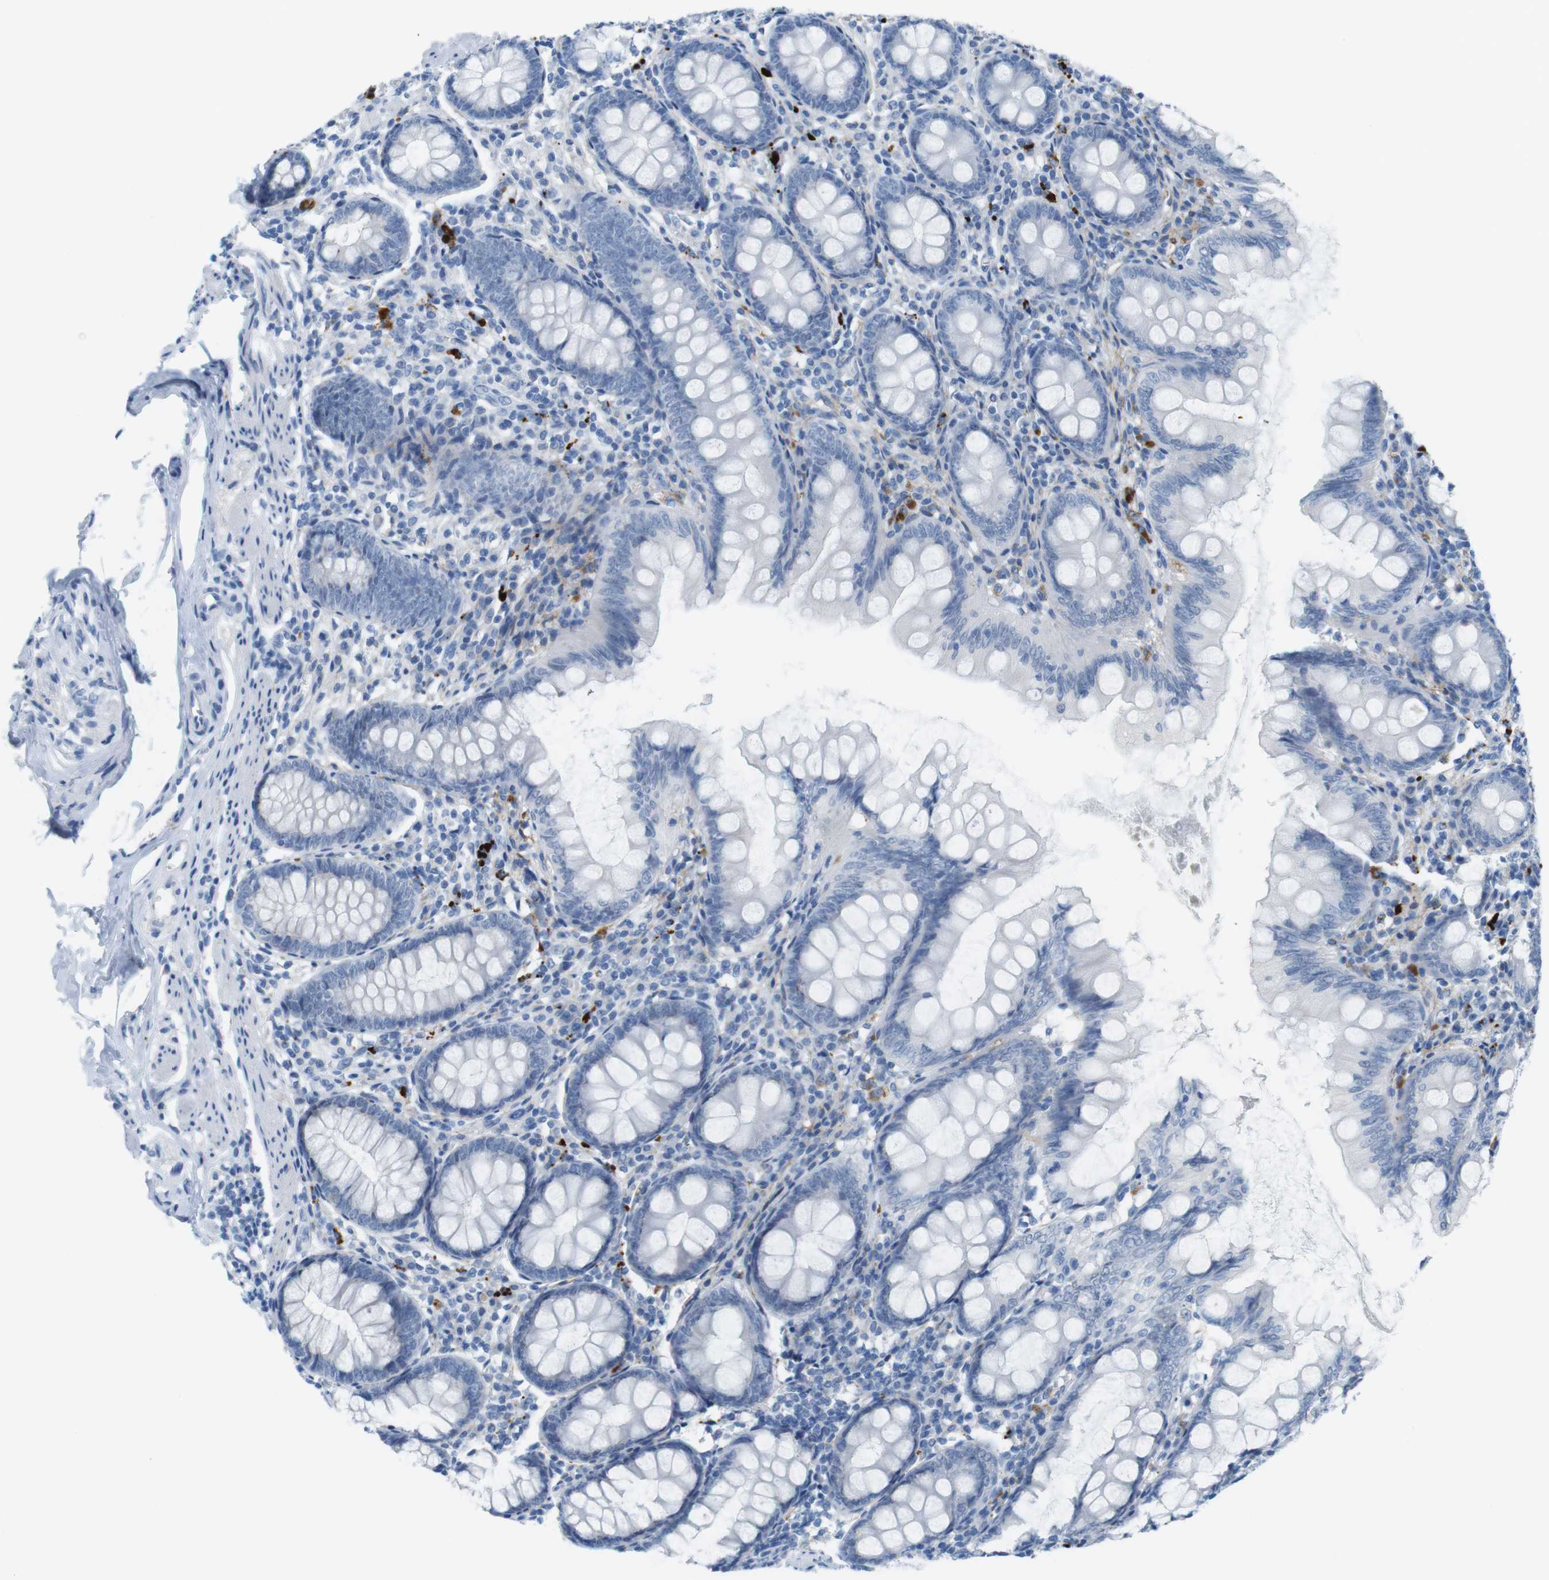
{"staining": {"intensity": "negative", "quantity": "none", "location": "none"}, "tissue": "appendix", "cell_type": "Glandular cells", "image_type": "normal", "snomed": [{"axis": "morphology", "description": "Normal tissue, NOS"}, {"axis": "topography", "description": "Appendix"}], "caption": "An immunohistochemistry (IHC) image of normal appendix is shown. There is no staining in glandular cells of appendix.", "gene": "YIPF1", "patient": {"sex": "female", "age": 77}}